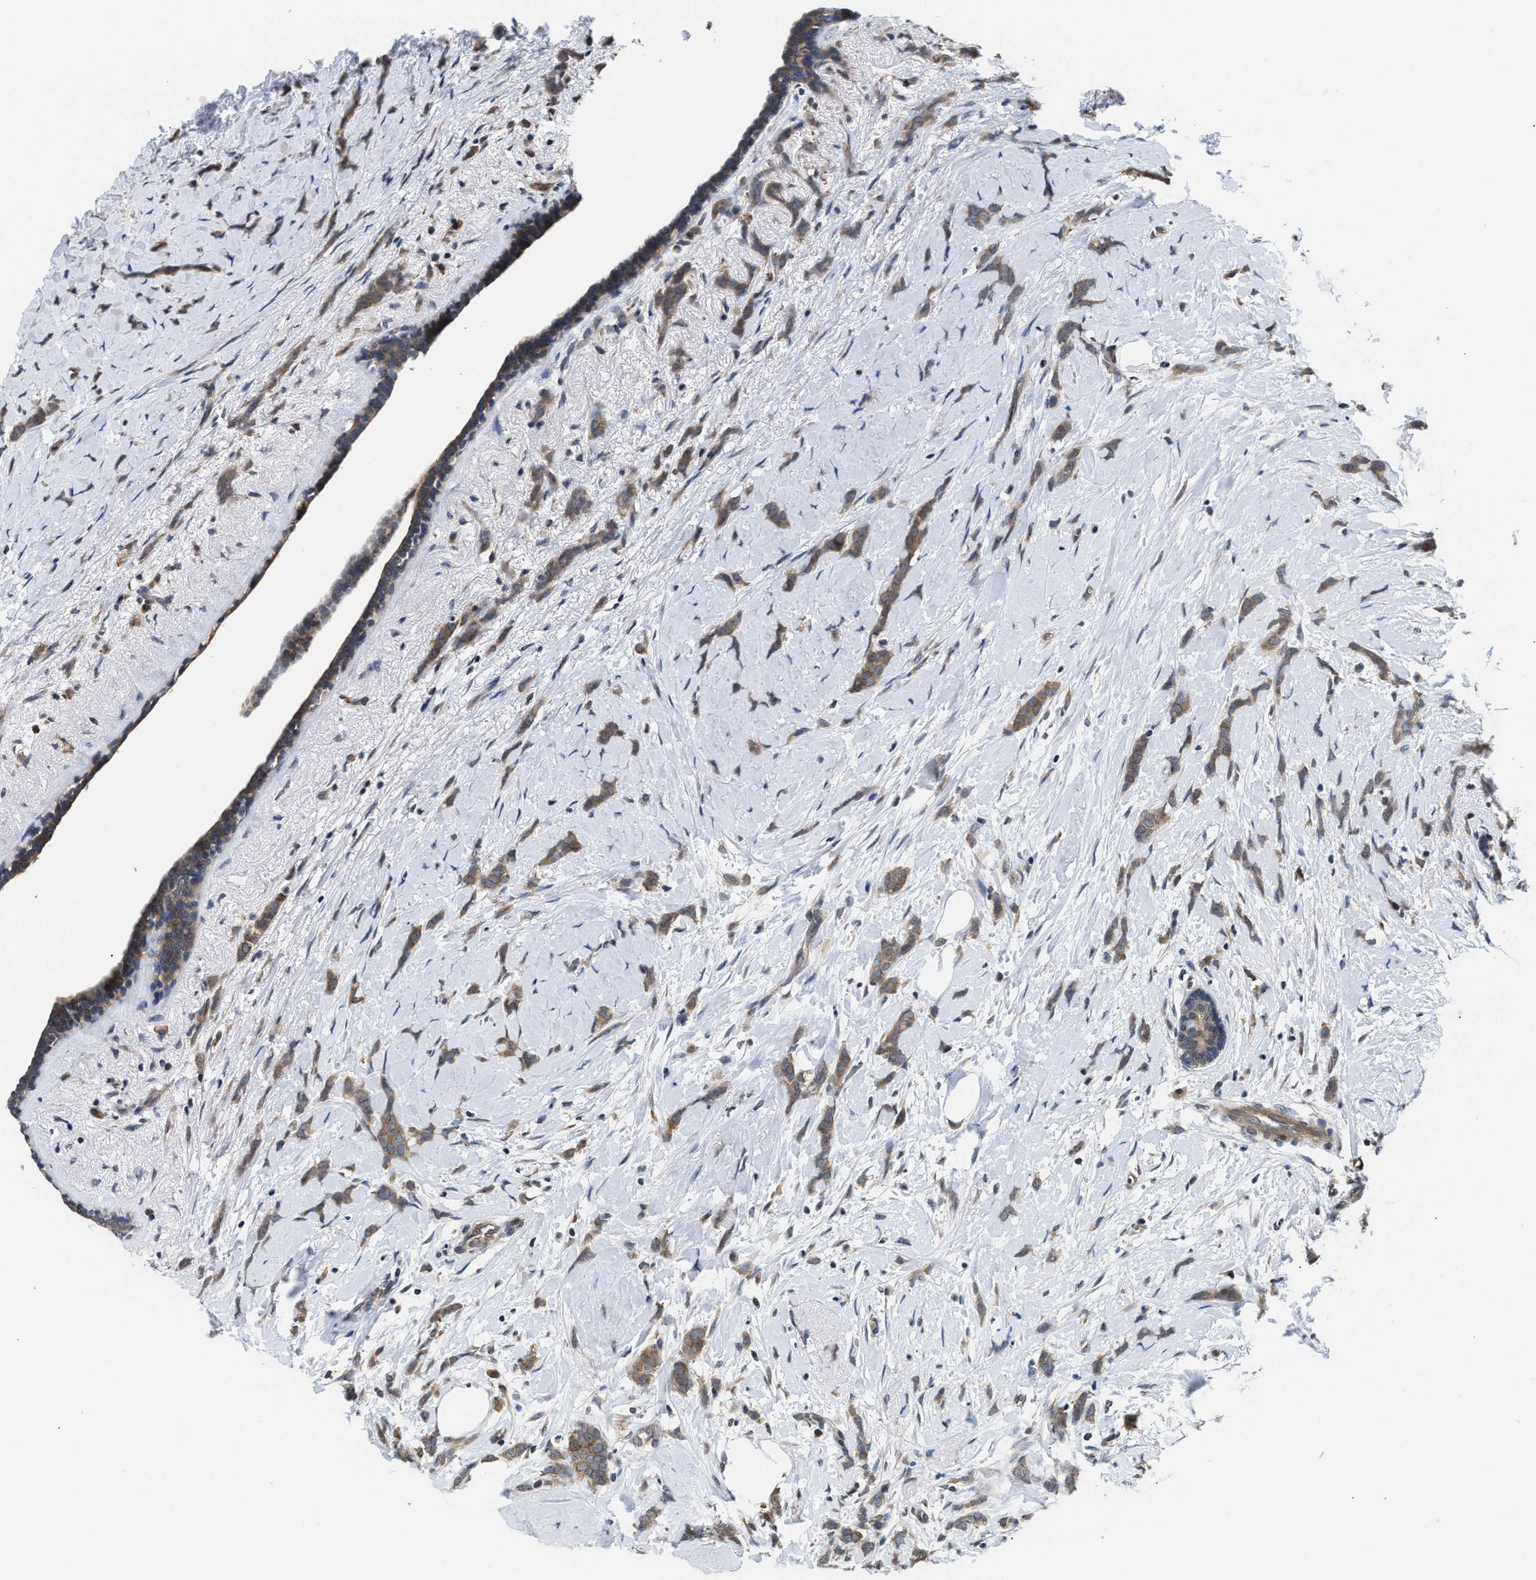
{"staining": {"intensity": "moderate", "quantity": ">75%", "location": "cytoplasmic/membranous"}, "tissue": "breast cancer", "cell_type": "Tumor cells", "image_type": "cancer", "snomed": [{"axis": "morphology", "description": "Lobular carcinoma, in situ"}, {"axis": "morphology", "description": "Lobular carcinoma"}, {"axis": "topography", "description": "Breast"}], "caption": "Moderate cytoplasmic/membranous protein positivity is identified in about >75% of tumor cells in breast lobular carcinoma in situ.", "gene": "RAB29", "patient": {"sex": "female", "age": 41}}